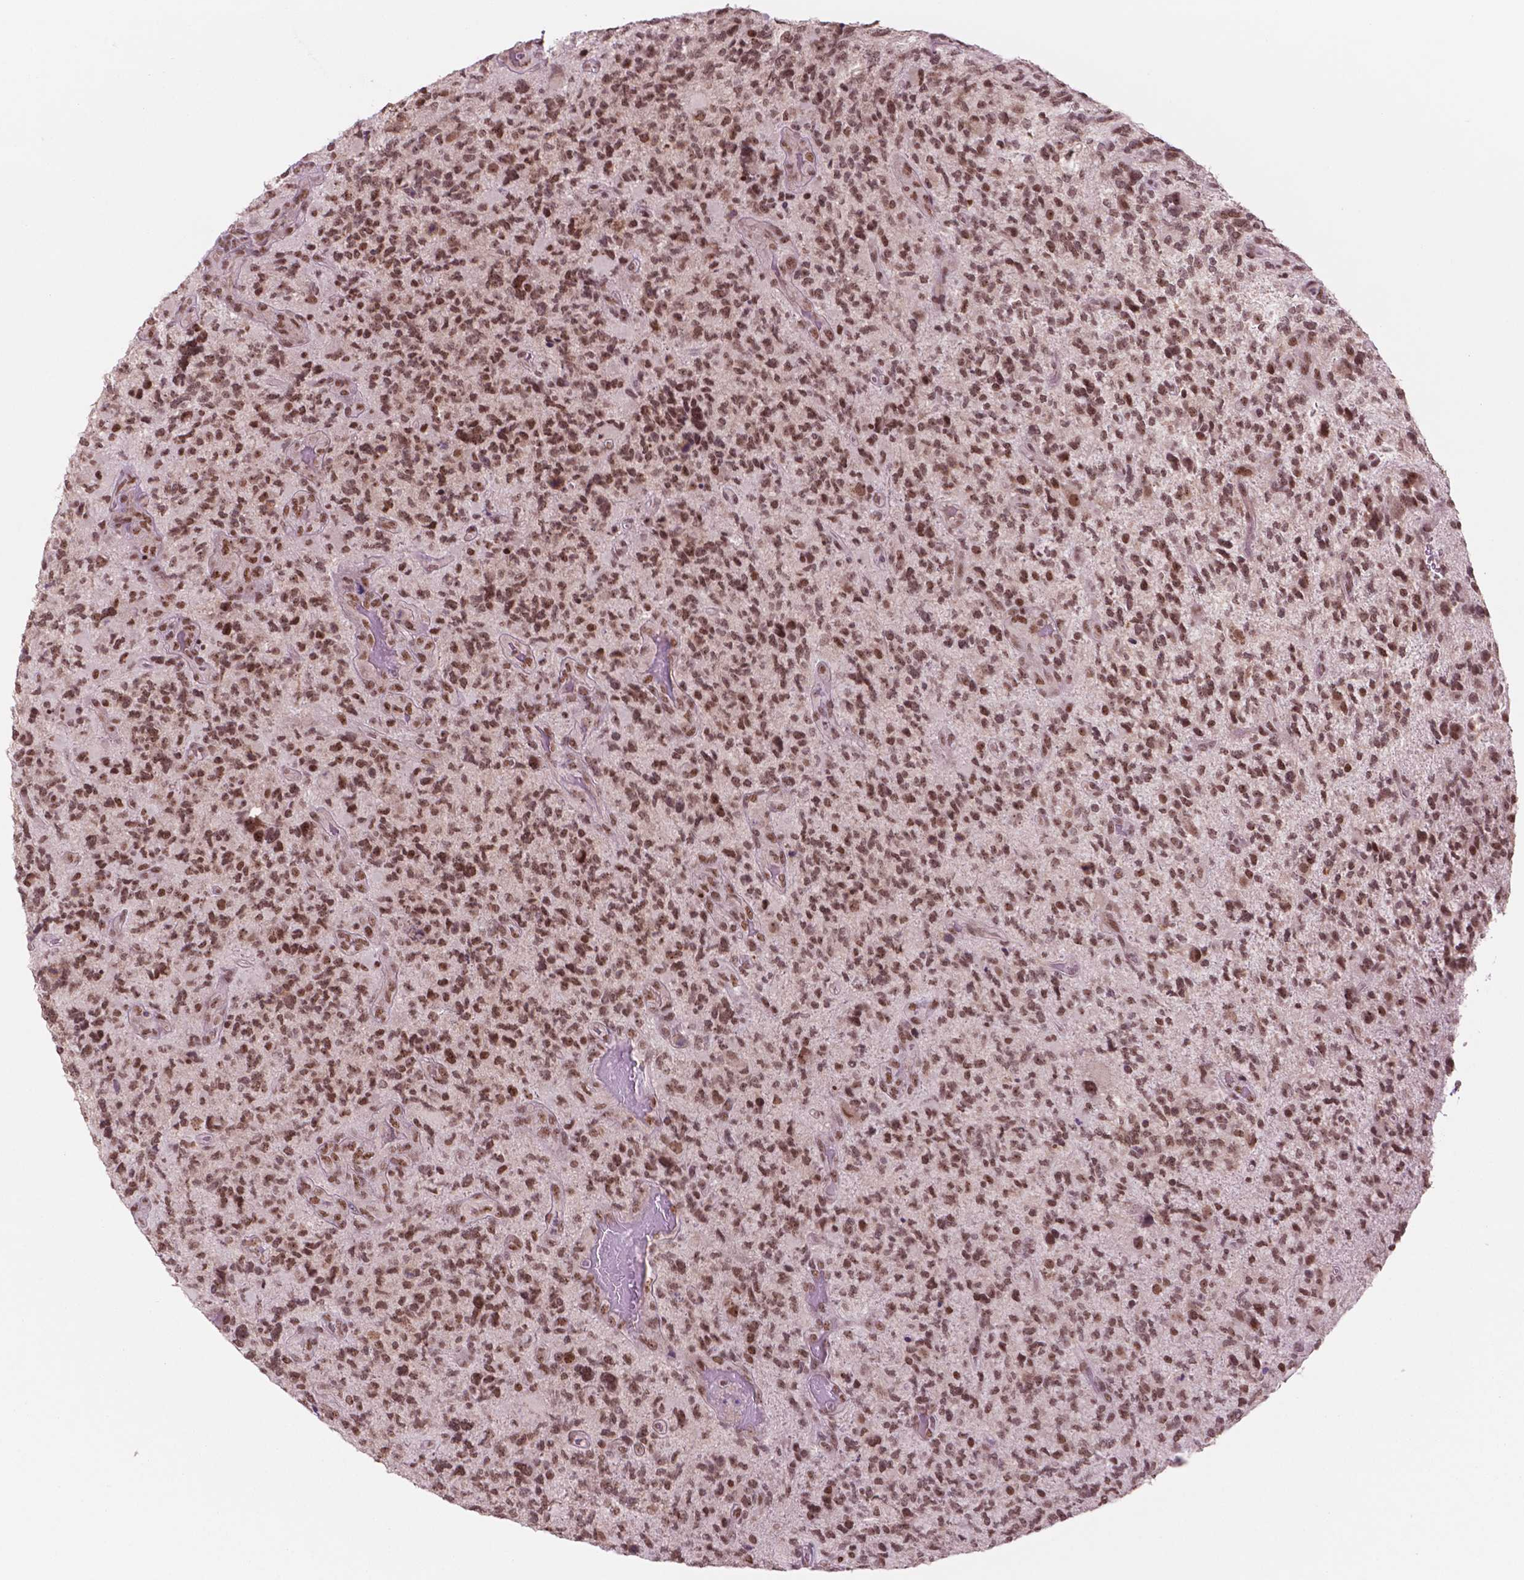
{"staining": {"intensity": "strong", "quantity": ">75%", "location": "nuclear"}, "tissue": "glioma", "cell_type": "Tumor cells", "image_type": "cancer", "snomed": [{"axis": "morphology", "description": "Glioma, malignant, High grade"}, {"axis": "topography", "description": "Brain"}], "caption": "Human high-grade glioma (malignant) stained for a protein (brown) reveals strong nuclear positive staining in about >75% of tumor cells.", "gene": "POLR2E", "patient": {"sex": "female", "age": 71}}